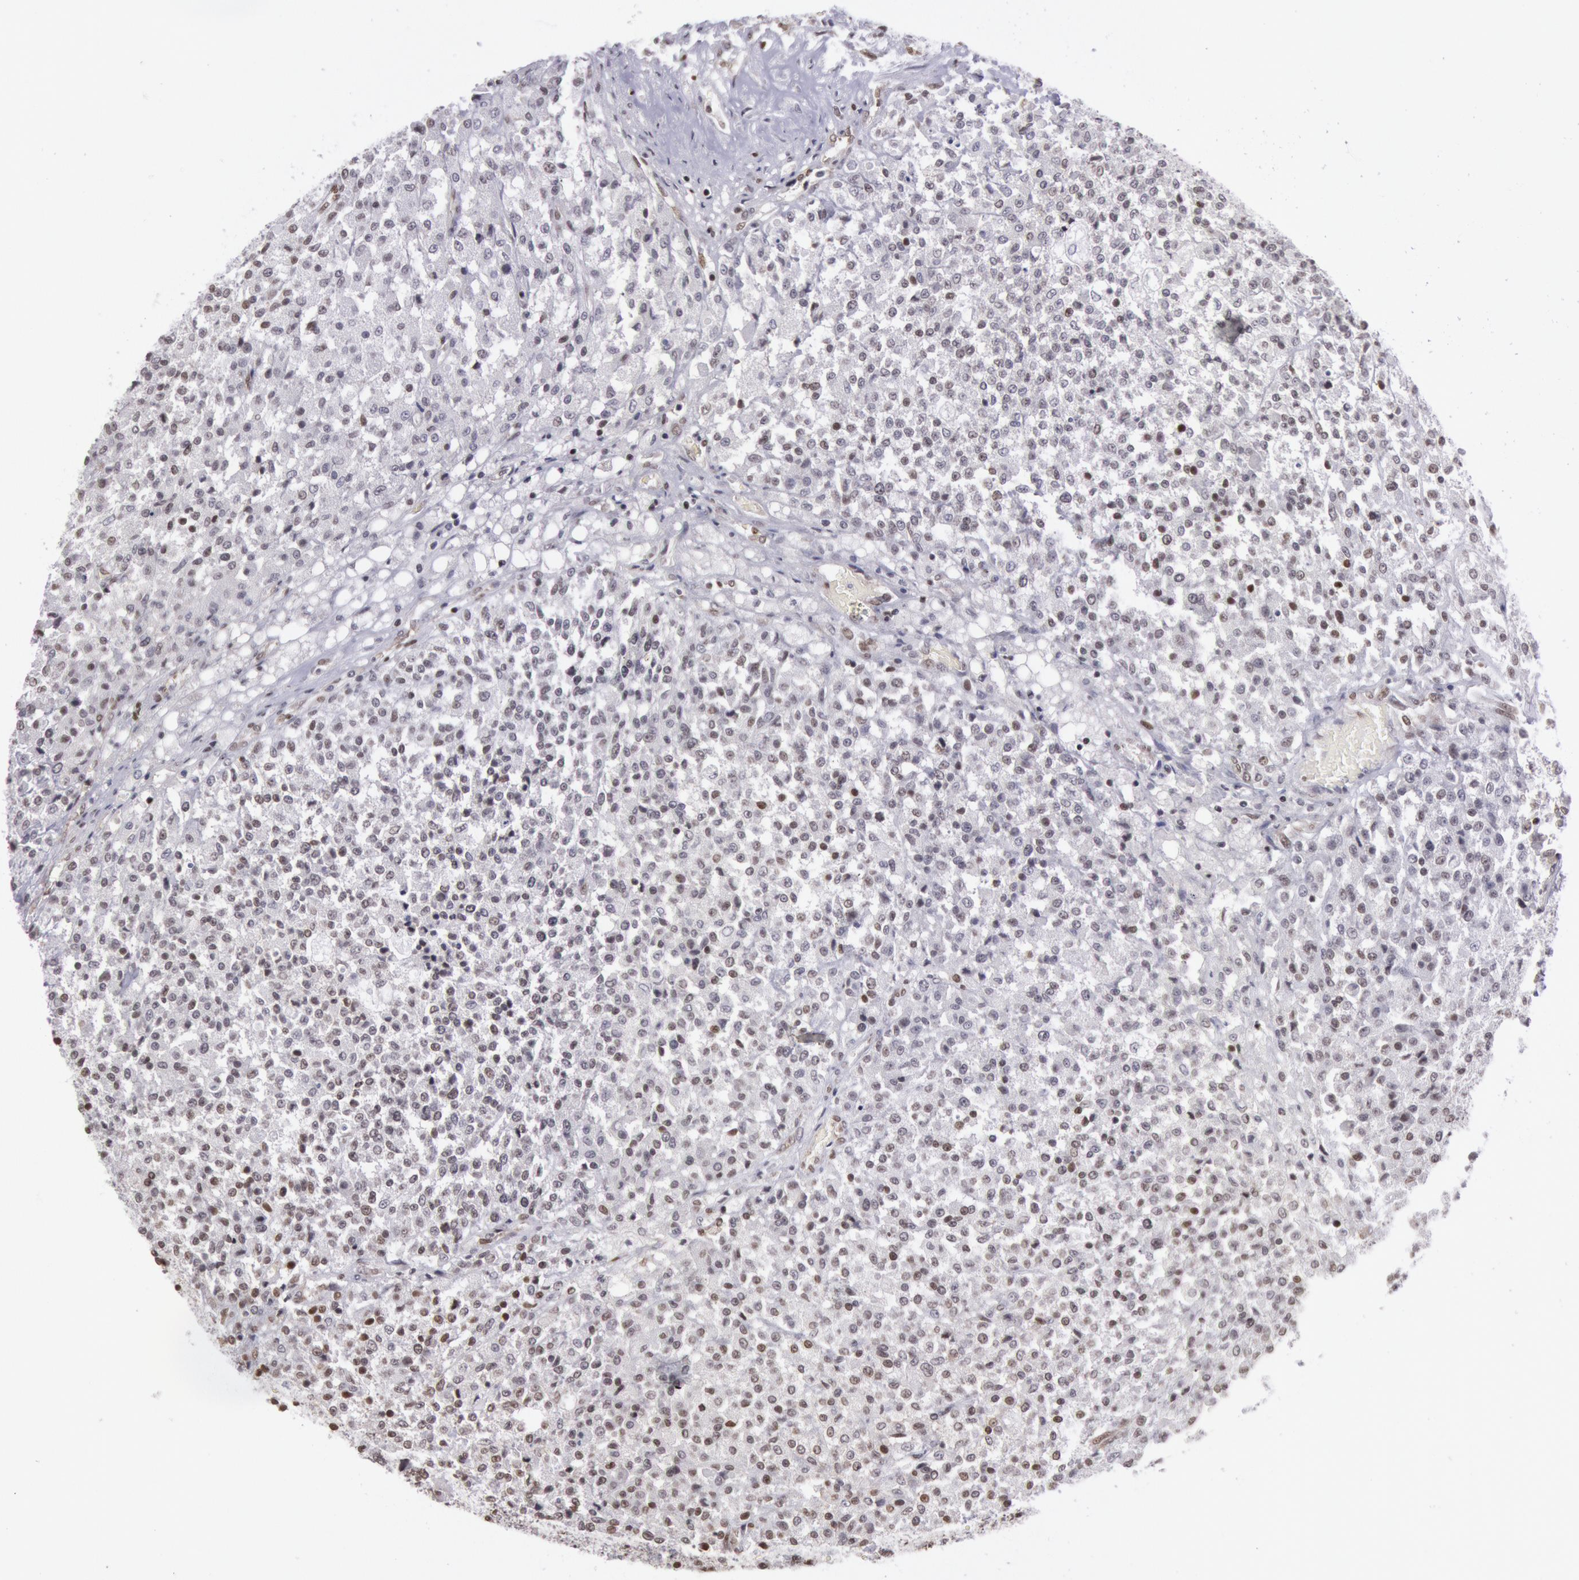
{"staining": {"intensity": "weak", "quantity": "<25%", "location": "nuclear"}, "tissue": "testis cancer", "cell_type": "Tumor cells", "image_type": "cancer", "snomed": [{"axis": "morphology", "description": "Seminoma, NOS"}, {"axis": "topography", "description": "Testis"}], "caption": "This is a photomicrograph of immunohistochemistry (IHC) staining of testis cancer (seminoma), which shows no staining in tumor cells.", "gene": "NKAP", "patient": {"sex": "male", "age": 59}}